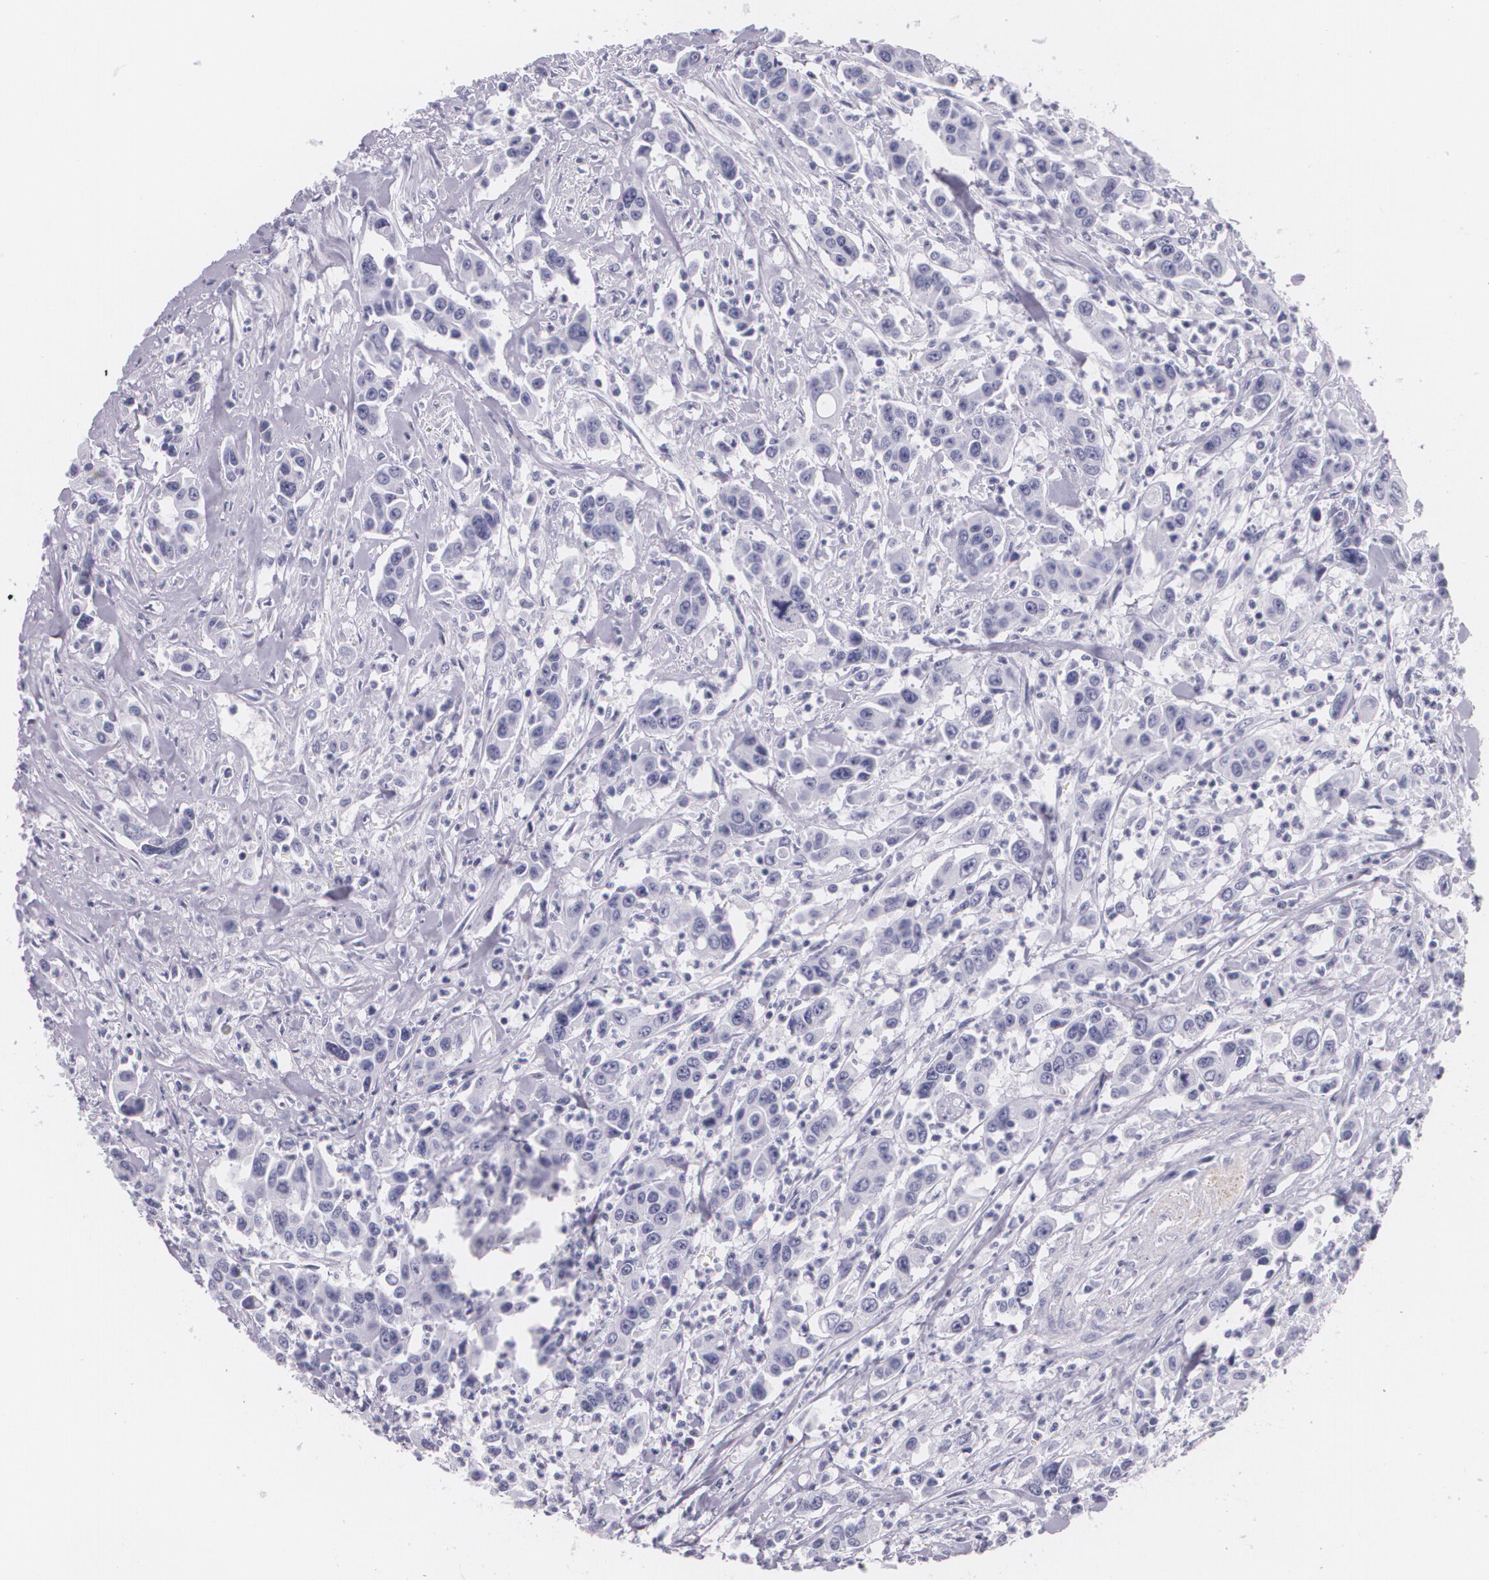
{"staining": {"intensity": "negative", "quantity": "none", "location": "none"}, "tissue": "urothelial cancer", "cell_type": "Tumor cells", "image_type": "cancer", "snomed": [{"axis": "morphology", "description": "Urothelial carcinoma, High grade"}, {"axis": "topography", "description": "Urinary bladder"}], "caption": "An image of human urothelial carcinoma (high-grade) is negative for staining in tumor cells.", "gene": "DLG4", "patient": {"sex": "male", "age": 86}}